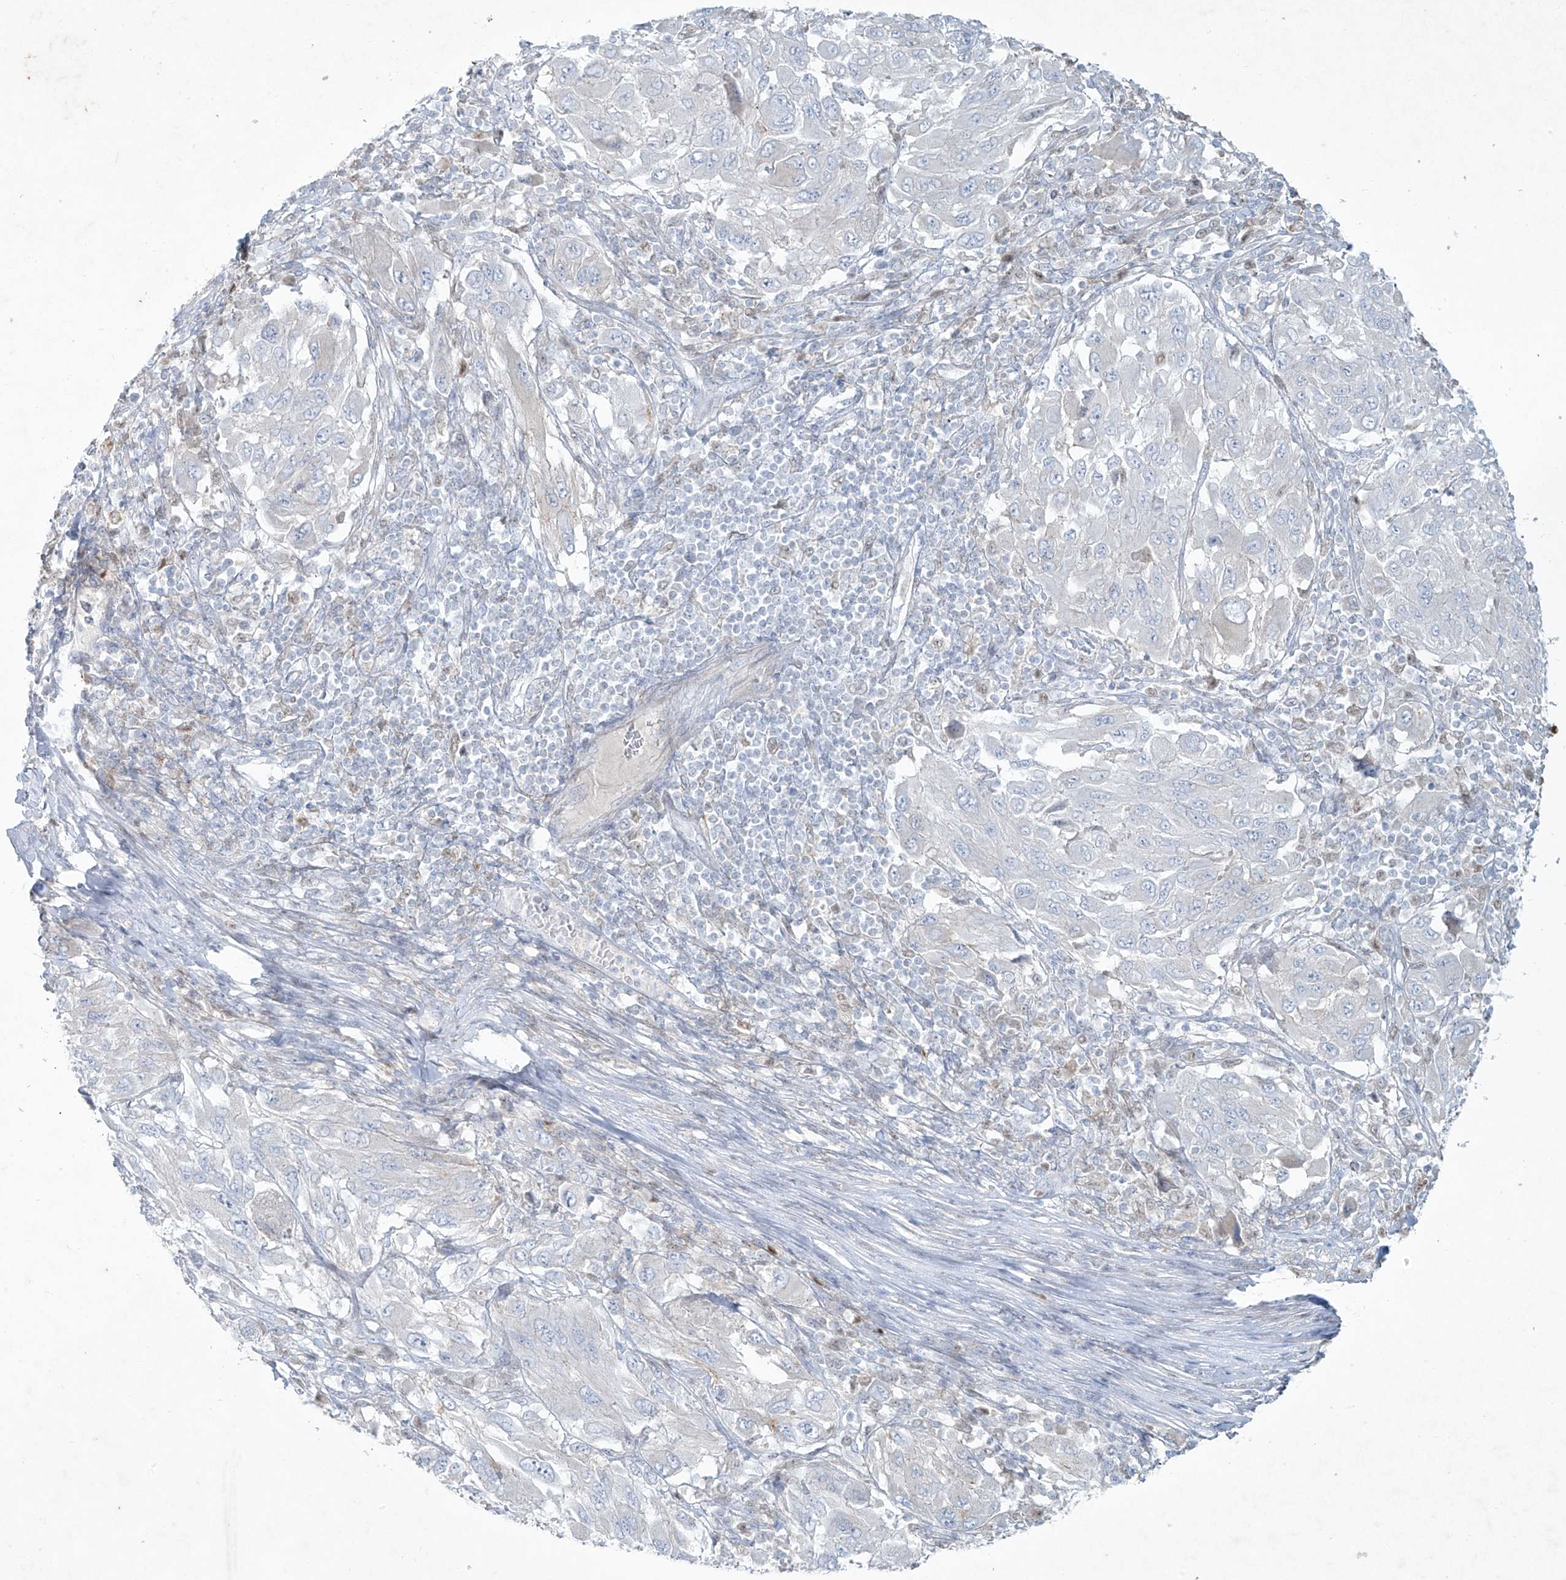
{"staining": {"intensity": "negative", "quantity": "none", "location": "none"}, "tissue": "melanoma", "cell_type": "Tumor cells", "image_type": "cancer", "snomed": [{"axis": "morphology", "description": "Malignant melanoma, NOS"}, {"axis": "topography", "description": "Skin"}], "caption": "IHC photomicrograph of neoplastic tissue: human melanoma stained with DAB (3,3'-diaminobenzidine) displays no significant protein expression in tumor cells.", "gene": "TUBE1", "patient": {"sex": "female", "age": 91}}